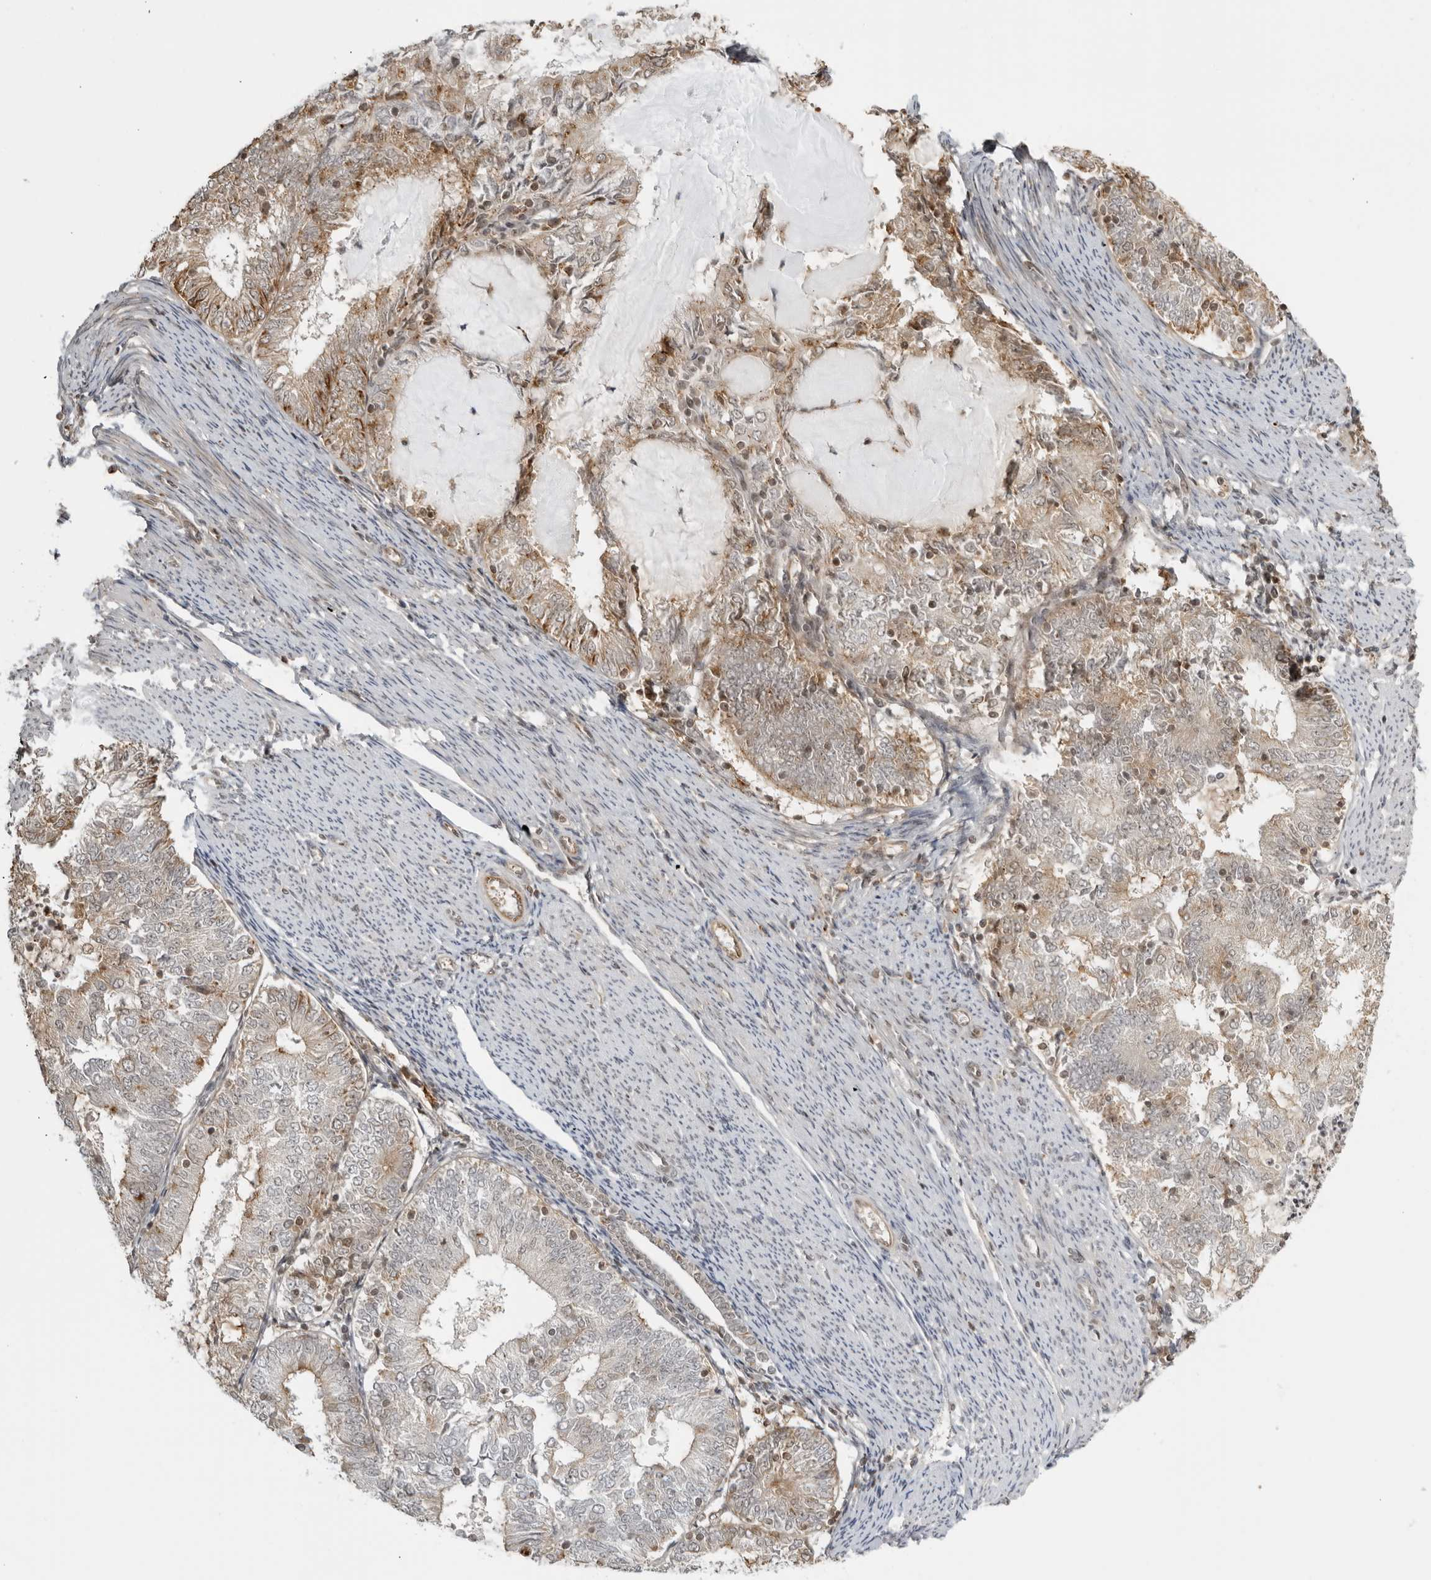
{"staining": {"intensity": "weak", "quantity": "25%-75%", "location": "cytoplasmic/membranous"}, "tissue": "endometrial cancer", "cell_type": "Tumor cells", "image_type": "cancer", "snomed": [{"axis": "morphology", "description": "Adenocarcinoma, NOS"}, {"axis": "topography", "description": "Endometrium"}], "caption": "Immunohistochemistry histopathology image of neoplastic tissue: adenocarcinoma (endometrial) stained using IHC demonstrates low levels of weak protein expression localized specifically in the cytoplasmic/membranous of tumor cells, appearing as a cytoplasmic/membranous brown color.", "gene": "TCF21", "patient": {"sex": "female", "age": 57}}